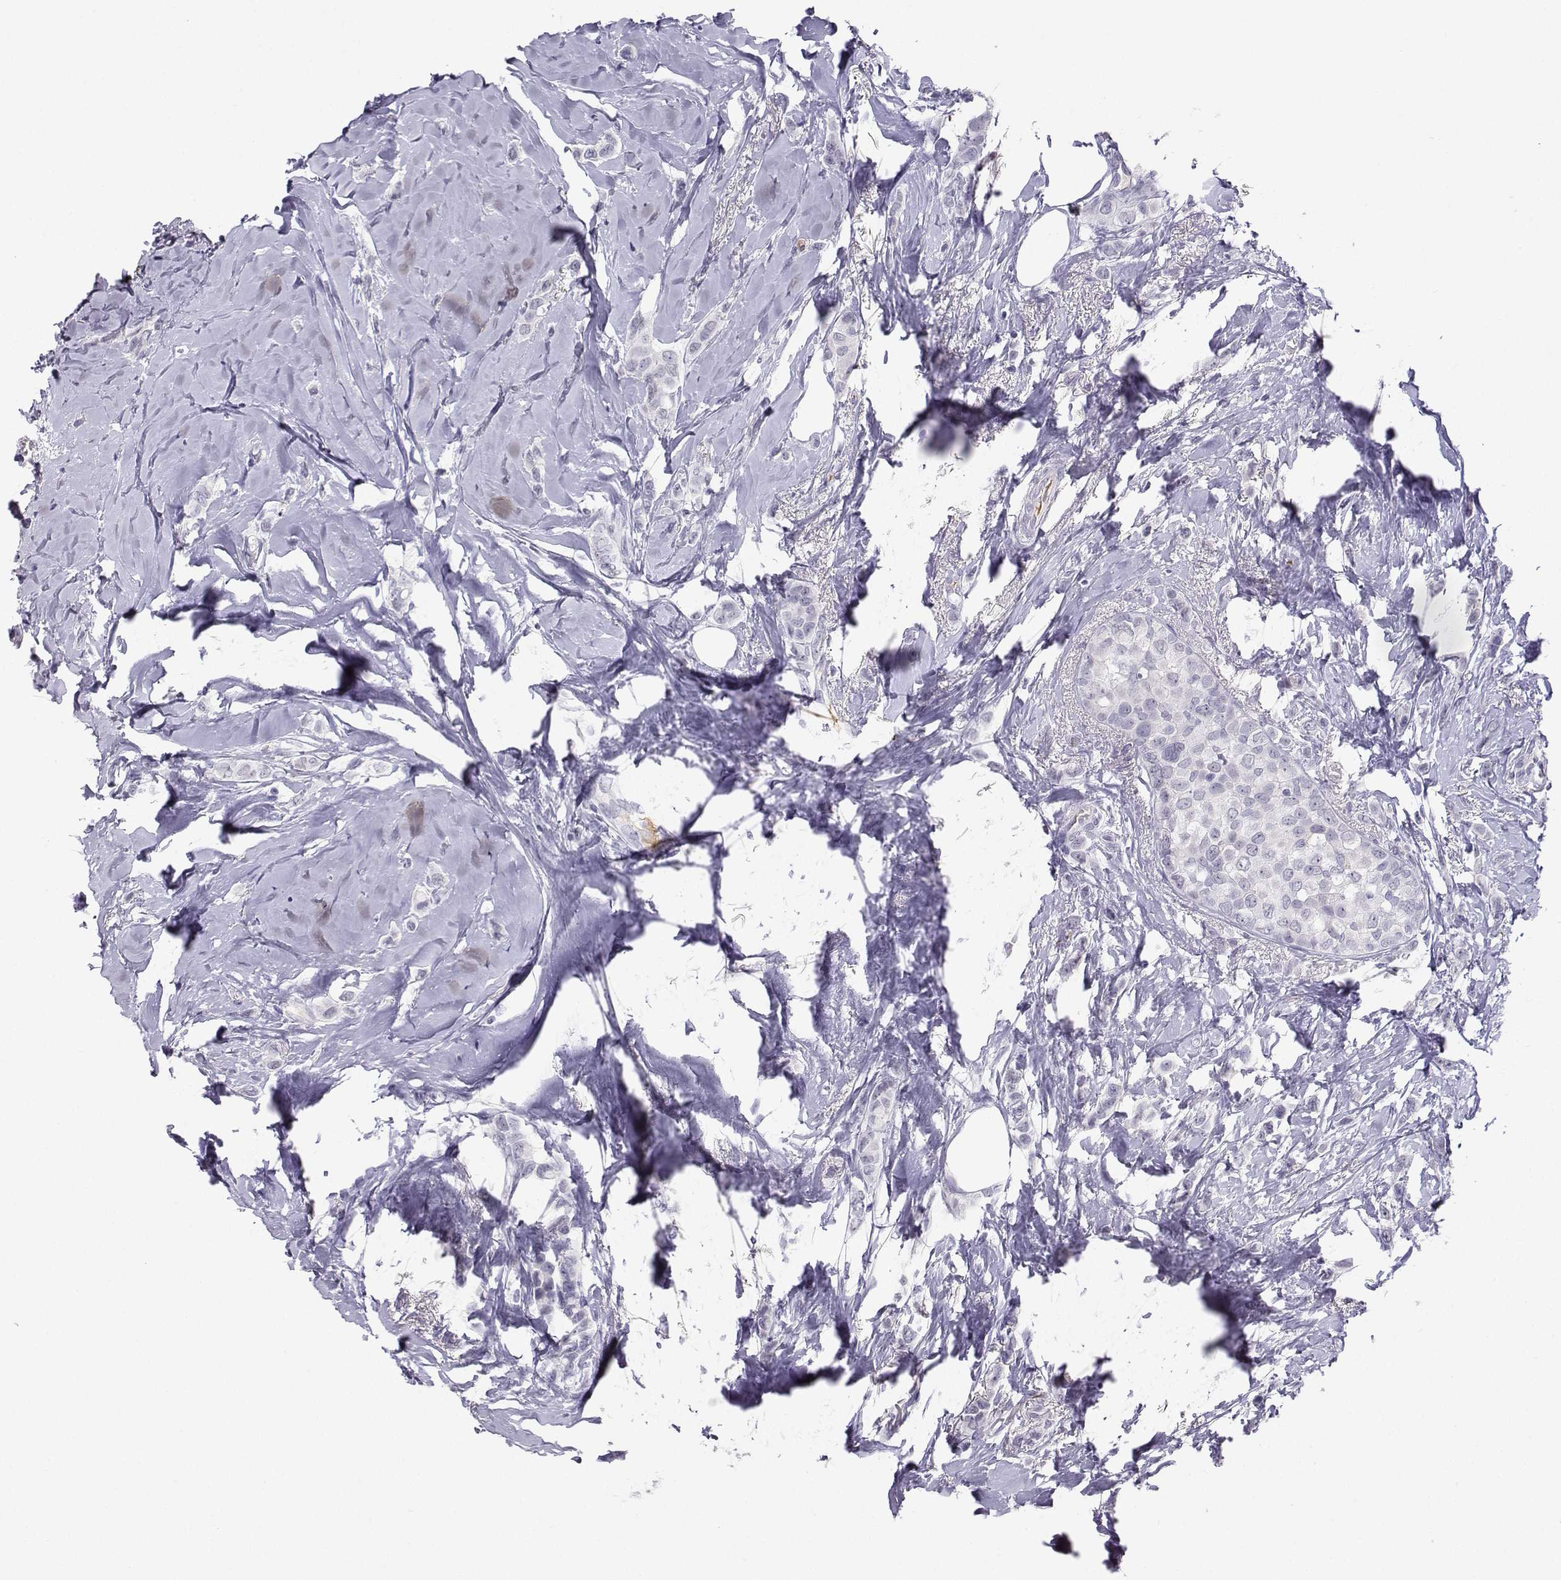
{"staining": {"intensity": "negative", "quantity": "none", "location": "none"}, "tissue": "breast cancer", "cell_type": "Tumor cells", "image_type": "cancer", "snomed": [{"axis": "morphology", "description": "Lobular carcinoma"}, {"axis": "topography", "description": "Breast"}], "caption": "A histopathology image of human breast cancer is negative for staining in tumor cells. Brightfield microscopy of immunohistochemistry stained with DAB (3,3'-diaminobenzidine) (brown) and hematoxylin (blue), captured at high magnification.", "gene": "LHX1", "patient": {"sex": "female", "age": 66}}